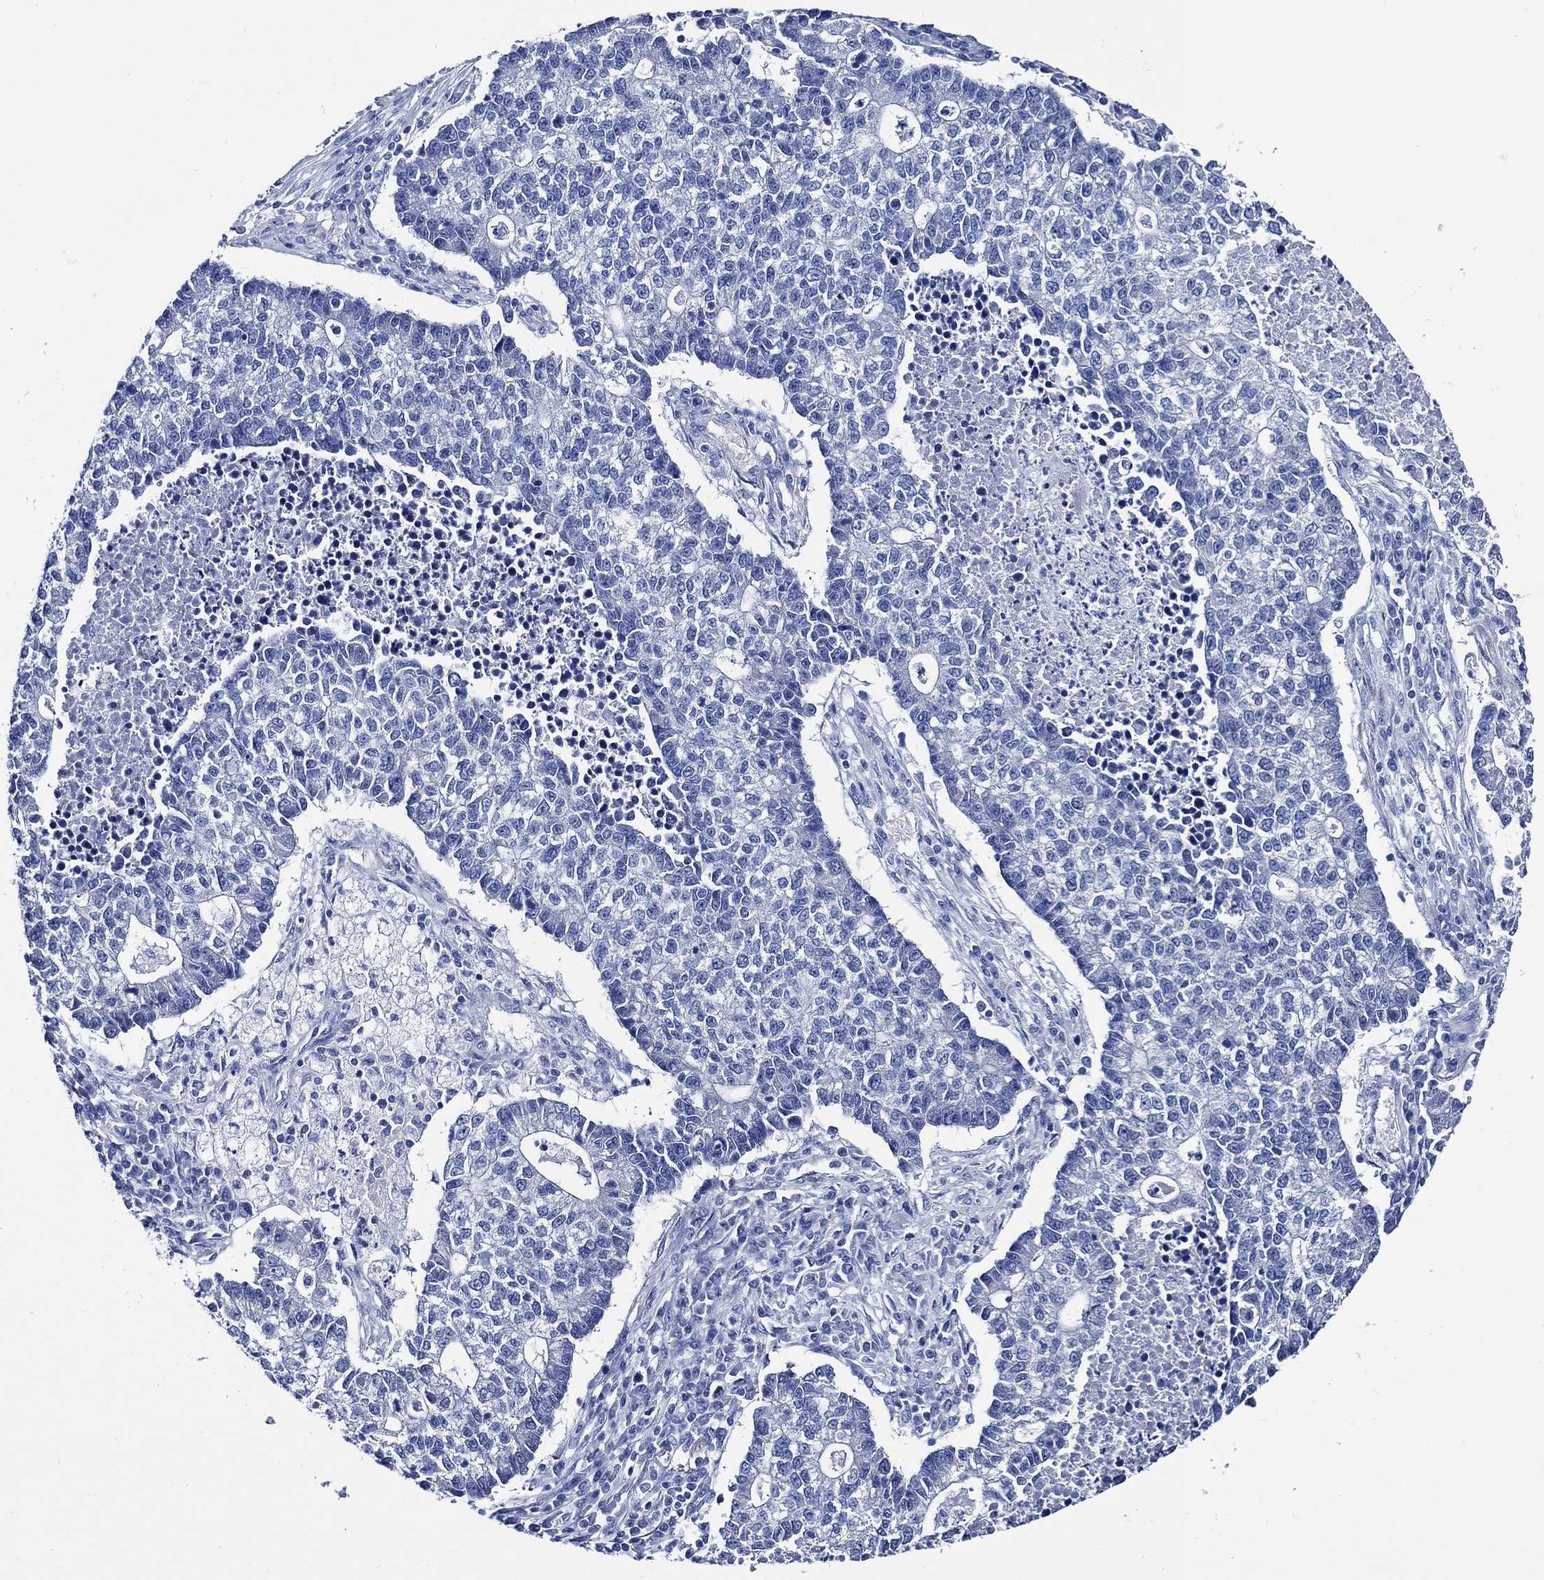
{"staining": {"intensity": "negative", "quantity": "none", "location": "none"}, "tissue": "lung cancer", "cell_type": "Tumor cells", "image_type": "cancer", "snomed": [{"axis": "morphology", "description": "Adenocarcinoma, NOS"}, {"axis": "topography", "description": "Lung"}], "caption": "Protein analysis of adenocarcinoma (lung) shows no significant staining in tumor cells.", "gene": "WDR62", "patient": {"sex": "male", "age": 57}}